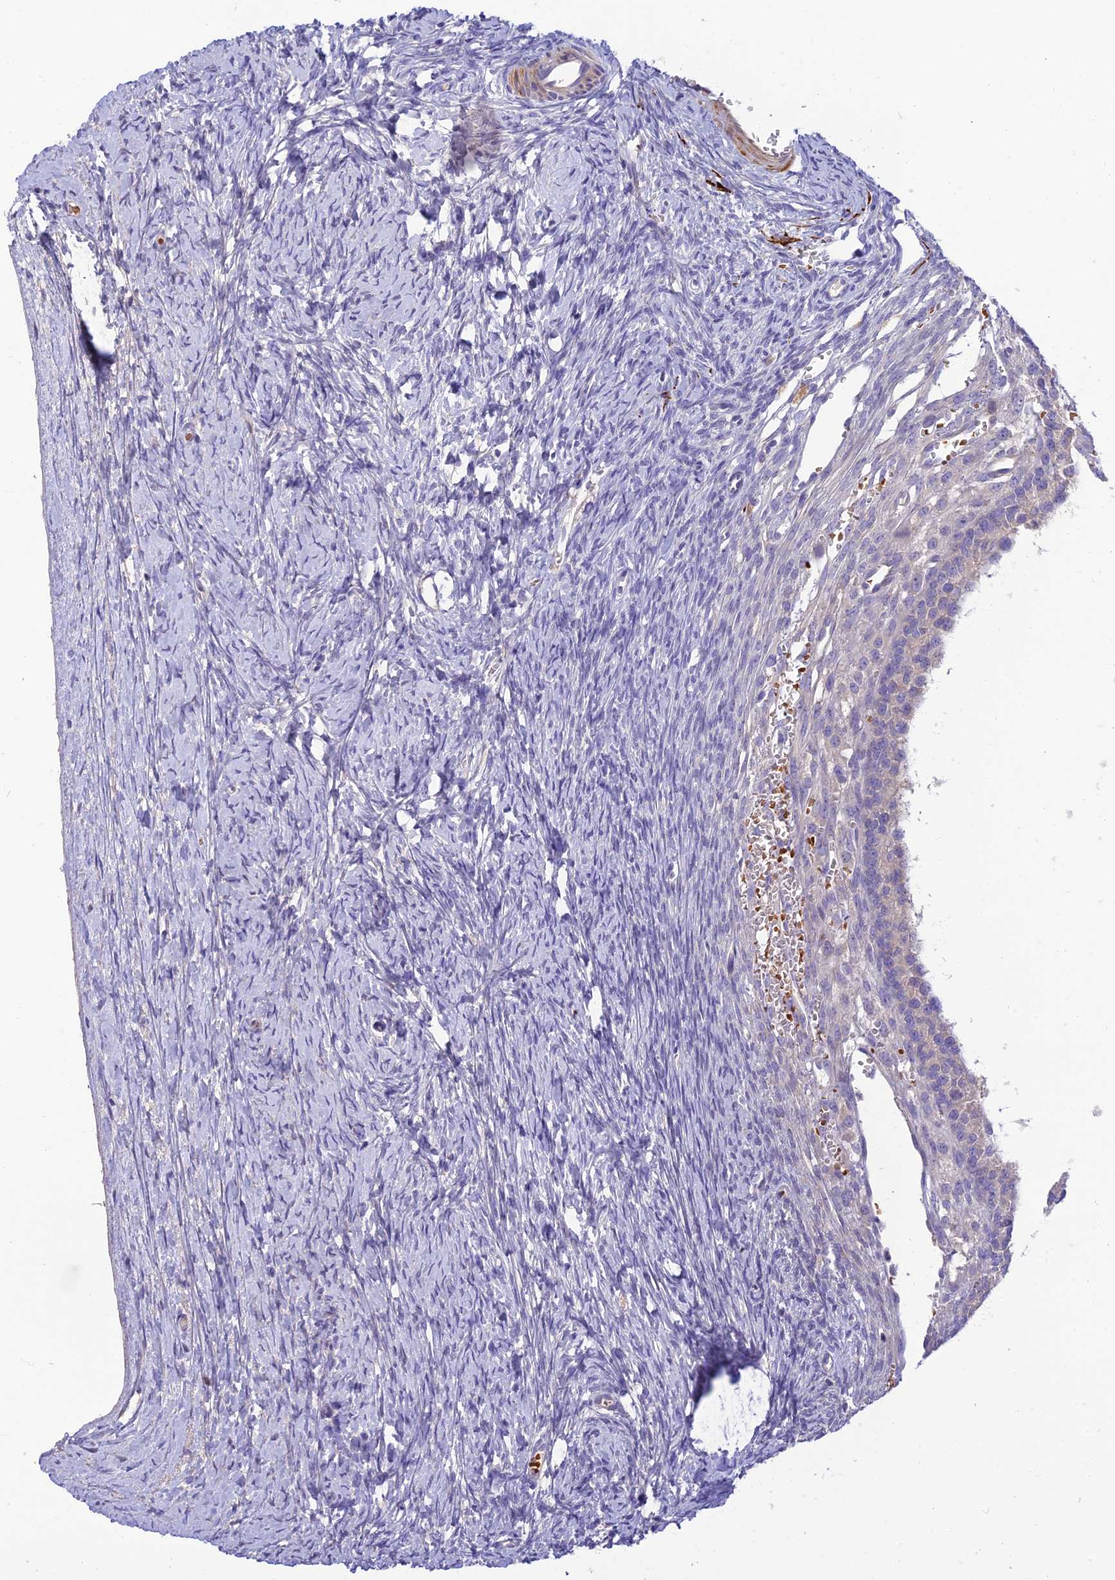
{"staining": {"intensity": "negative", "quantity": "none", "location": "none"}, "tissue": "ovary", "cell_type": "Follicle cells", "image_type": "normal", "snomed": [{"axis": "morphology", "description": "Normal tissue, NOS"}, {"axis": "morphology", "description": "Developmental malformation"}, {"axis": "topography", "description": "Ovary"}], "caption": "High power microscopy histopathology image of an IHC photomicrograph of benign ovary, revealing no significant positivity in follicle cells. The staining was performed using DAB (3,3'-diaminobenzidine) to visualize the protein expression in brown, while the nuclei were stained in blue with hematoxylin (Magnification: 20x).", "gene": "CLIP4", "patient": {"sex": "female", "age": 39}}